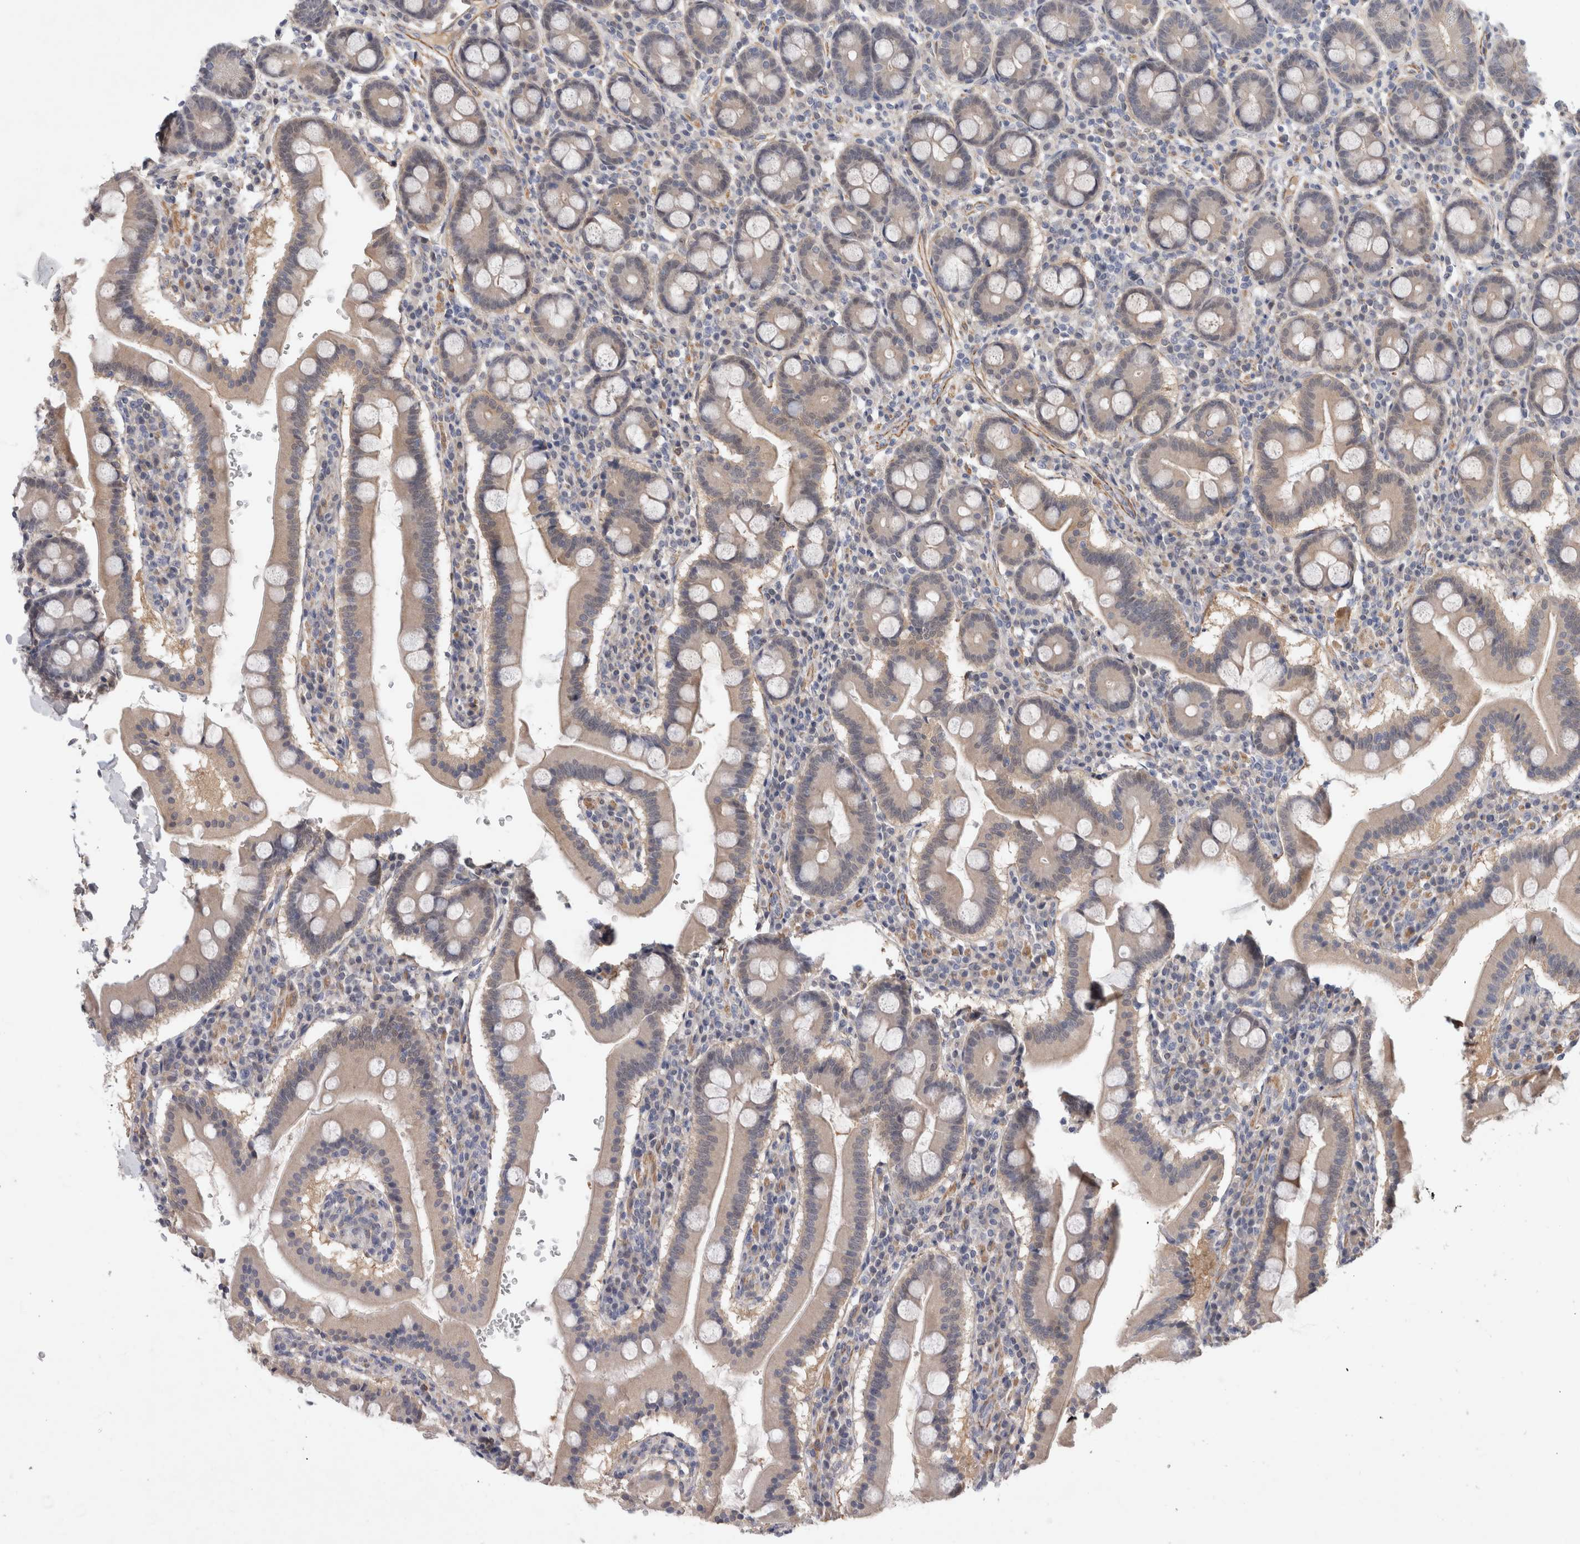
{"staining": {"intensity": "weak", "quantity": ">75%", "location": "cytoplasmic/membranous"}, "tissue": "duodenum", "cell_type": "Glandular cells", "image_type": "normal", "snomed": [{"axis": "morphology", "description": "Normal tissue, NOS"}, {"axis": "morphology", "description": "Adenocarcinoma, NOS"}, {"axis": "topography", "description": "Pancreas"}, {"axis": "topography", "description": "Duodenum"}], "caption": "Immunohistochemistry of benign human duodenum reveals low levels of weak cytoplasmic/membranous staining in approximately >75% of glandular cells.", "gene": "PGM1", "patient": {"sex": "male", "age": 50}}